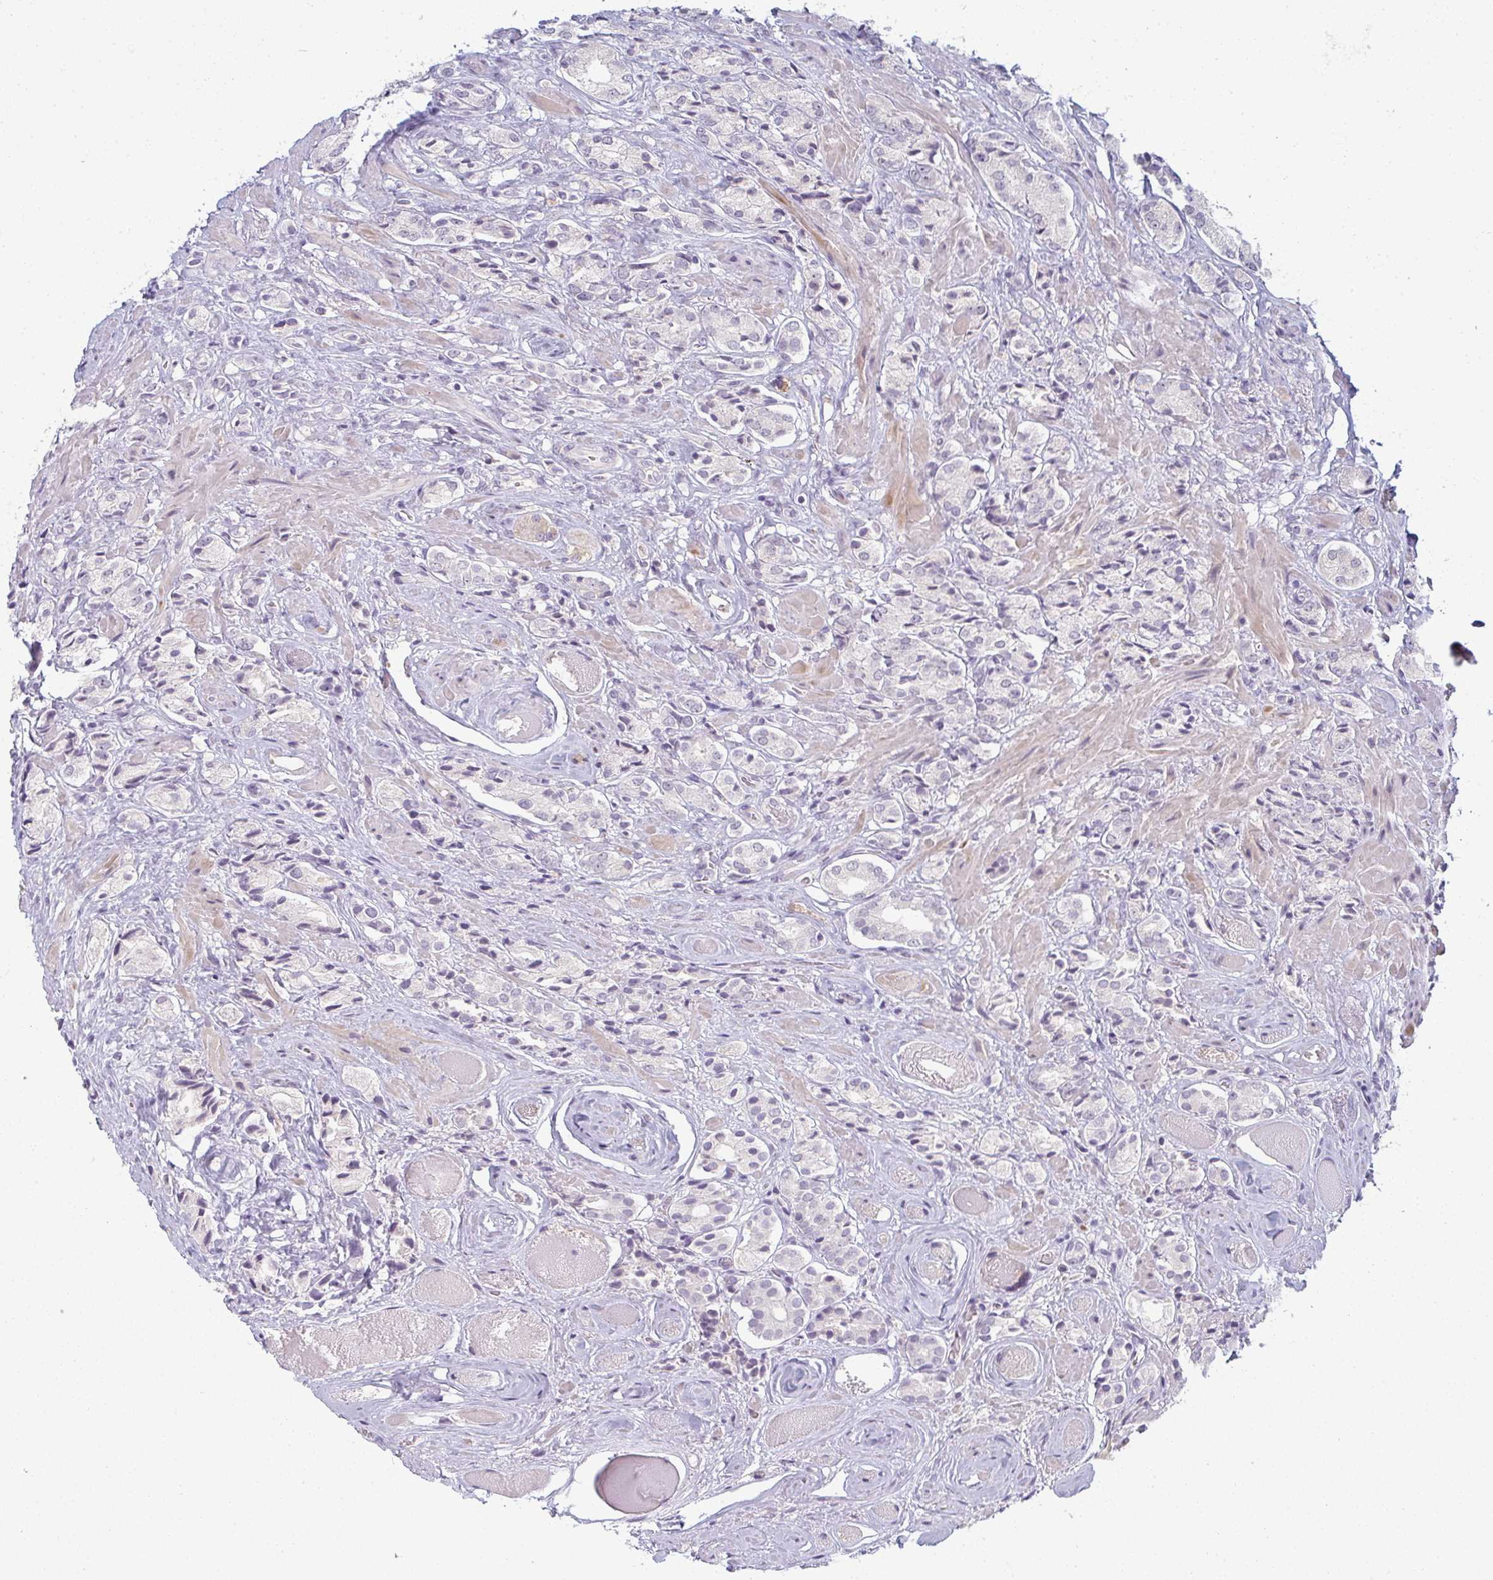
{"staining": {"intensity": "negative", "quantity": "none", "location": "none"}, "tissue": "prostate cancer", "cell_type": "Tumor cells", "image_type": "cancer", "snomed": [{"axis": "morphology", "description": "Adenocarcinoma, High grade"}, {"axis": "topography", "description": "Prostate and seminal vesicle, NOS"}], "caption": "High power microscopy image of an immunohistochemistry (IHC) micrograph of prostate high-grade adenocarcinoma, revealing no significant positivity in tumor cells.", "gene": "PPFIA4", "patient": {"sex": "male", "age": 64}}